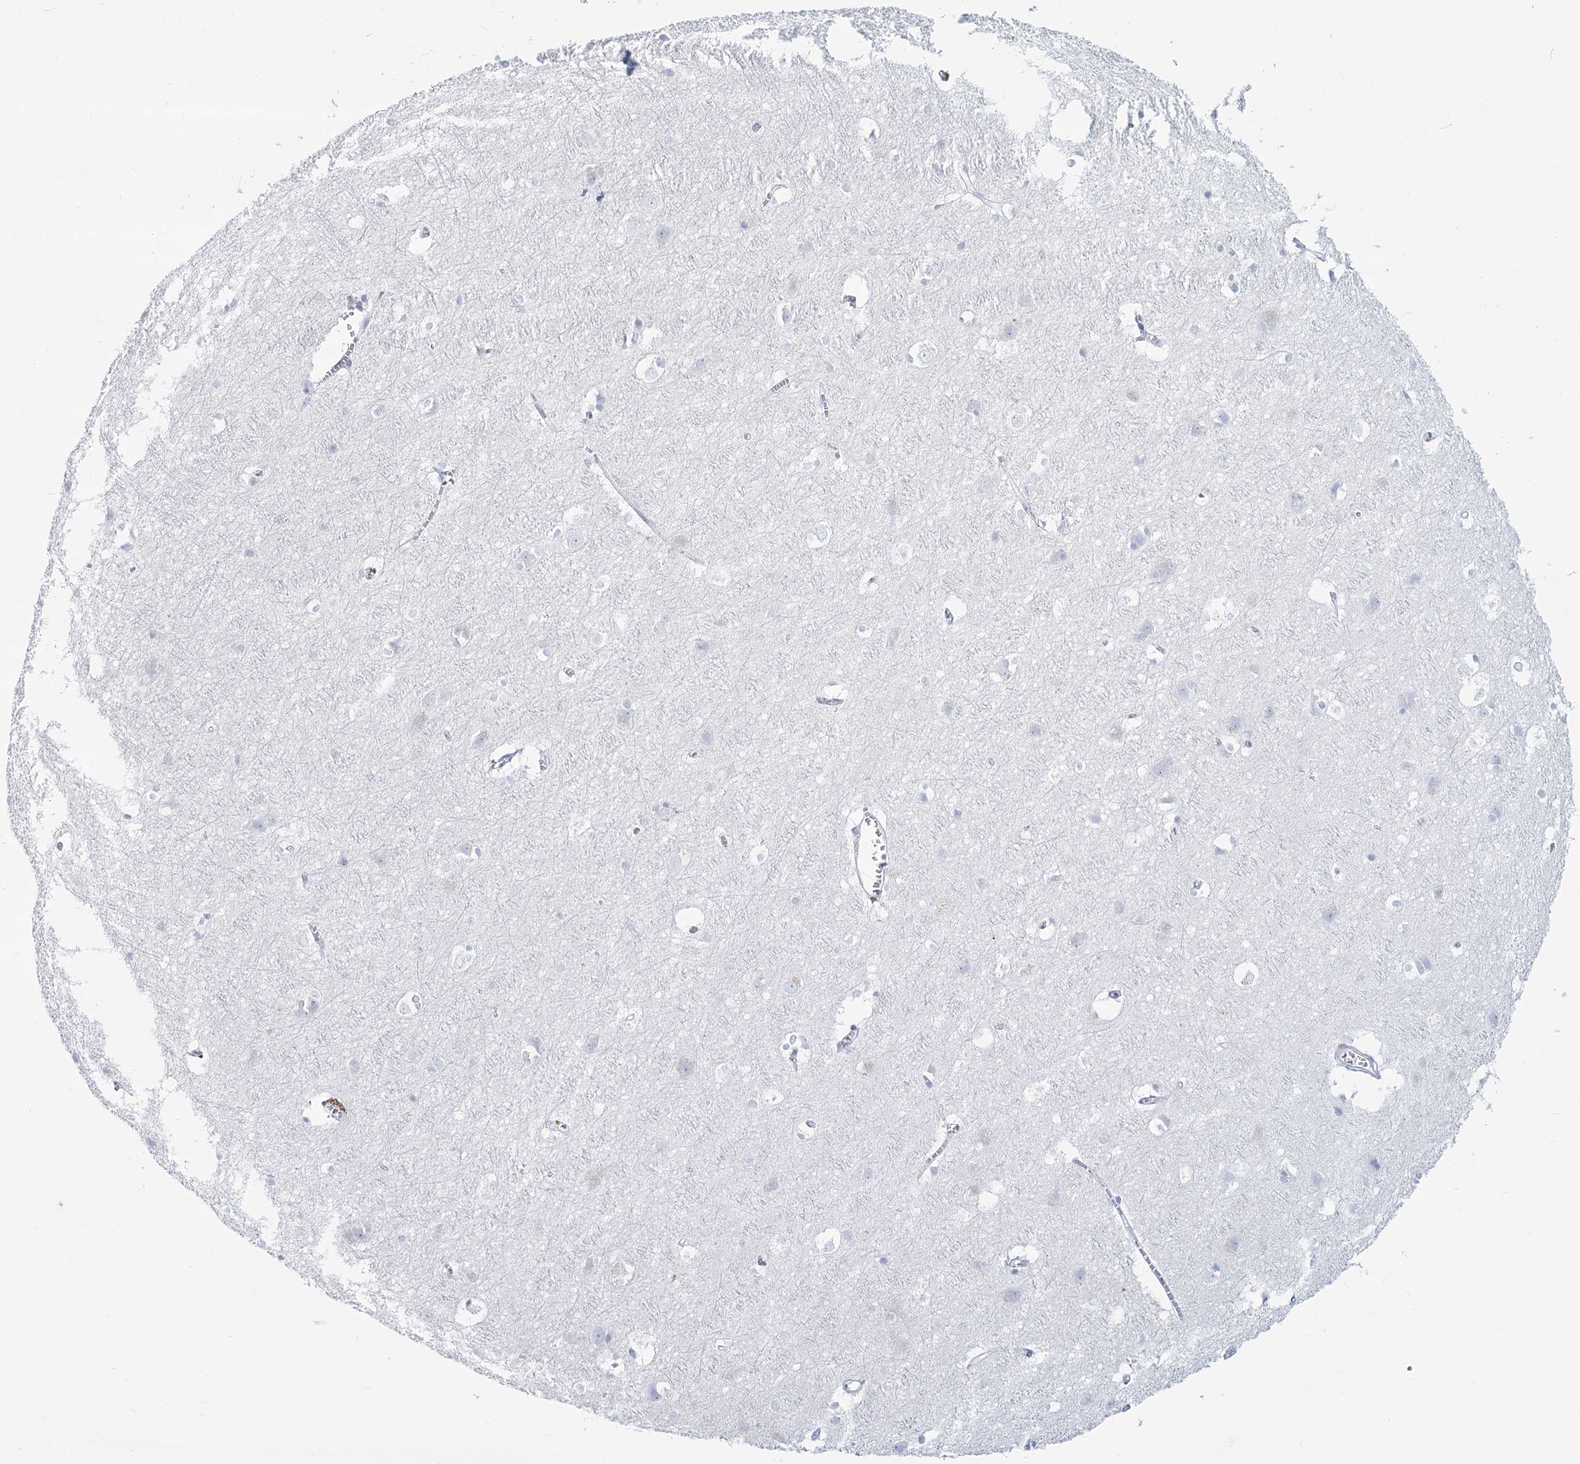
{"staining": {"intensity": "negative", "quantity": "none", "location": "none"}, "tissue": "cerebral cortex", "cell_type": "Endothelial cells", "image_type": "normal", "snomed": [{"axis": "morphology", "description": "Normal tissue, NOS"}, {"axis": "topography", "description": "Cerebral cortex"}], "caption": "An image of cerebral cortex stained for a protein demonstrates no brown staining in endothelial cells.", "gene": "SLC6A19", "patient": {"sex": "male", "age": 54}}